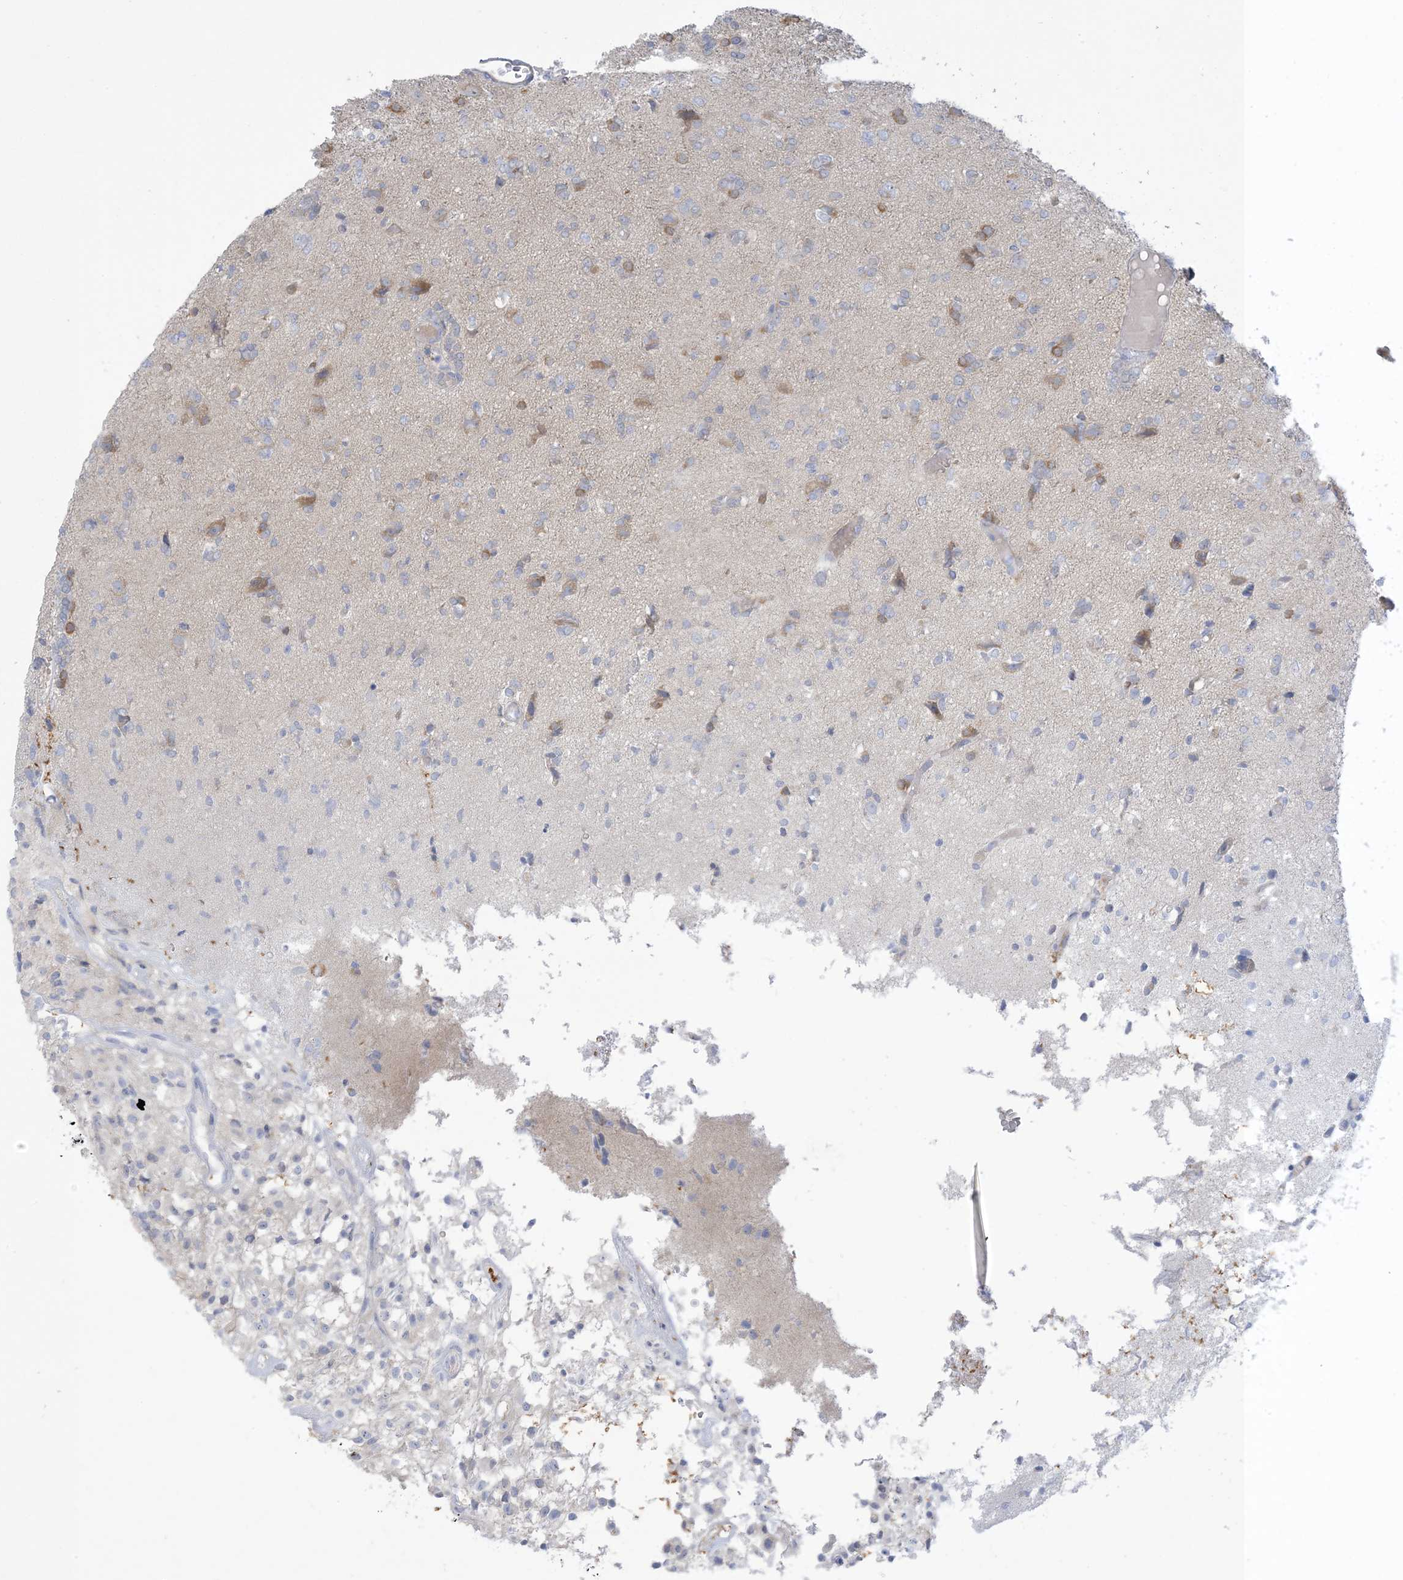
{"staining": {"intensity": "negative", "quantity": "none", "location": "none"}, "tissue": "glioma", "cell_type": "Tumor cells", "image_type": "cancer", "snomed": [{"axis": "morphology", "description": "Glioma, malignant, High grade"}, {"axis": "topography", "description": "Brain"}], "caption": "The IHC histopathology image has no significant positivity in tumor cells of glioma tissue.", "gene": "XIRP2", "patient": {"sex": "female", "age": 59}}